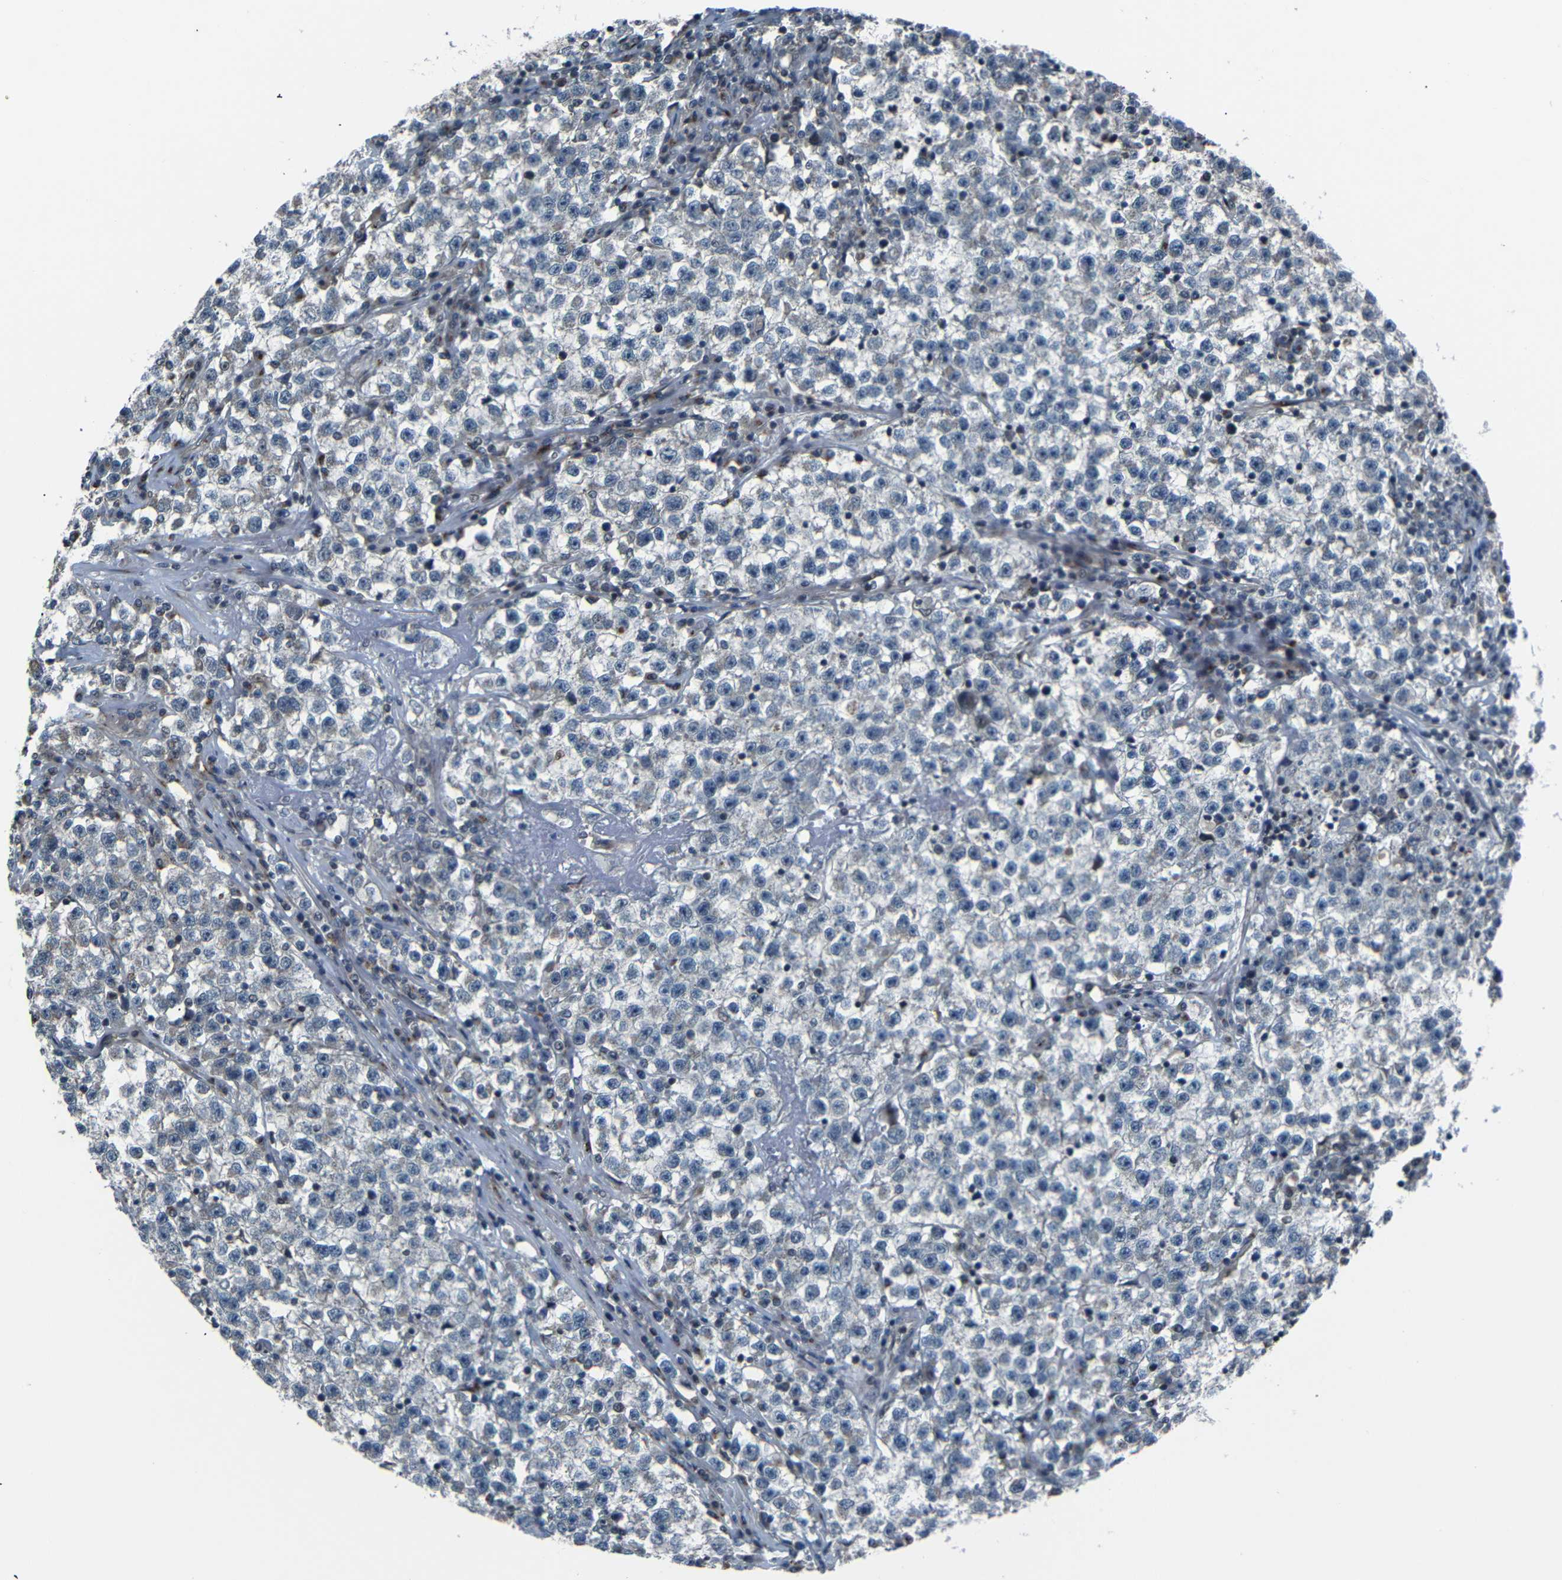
{"staining": {"intensity": "negative", "quantity": "none", "location": "none"}, "tissue": "testis cancer", "cell_type": "Tumor cells", "image_type": "cancer", "snomed": [{"axis": "morphology", "description": "Seminoma, NOS"}, {"axis": "topography", "description": "Testis"}], "caption": "Testis cancer was stained to show a protein in brown. There is no significant expression in tumor cells.", "gene": "AKAP9", "patient": {"sex": "male", "age": 22}}